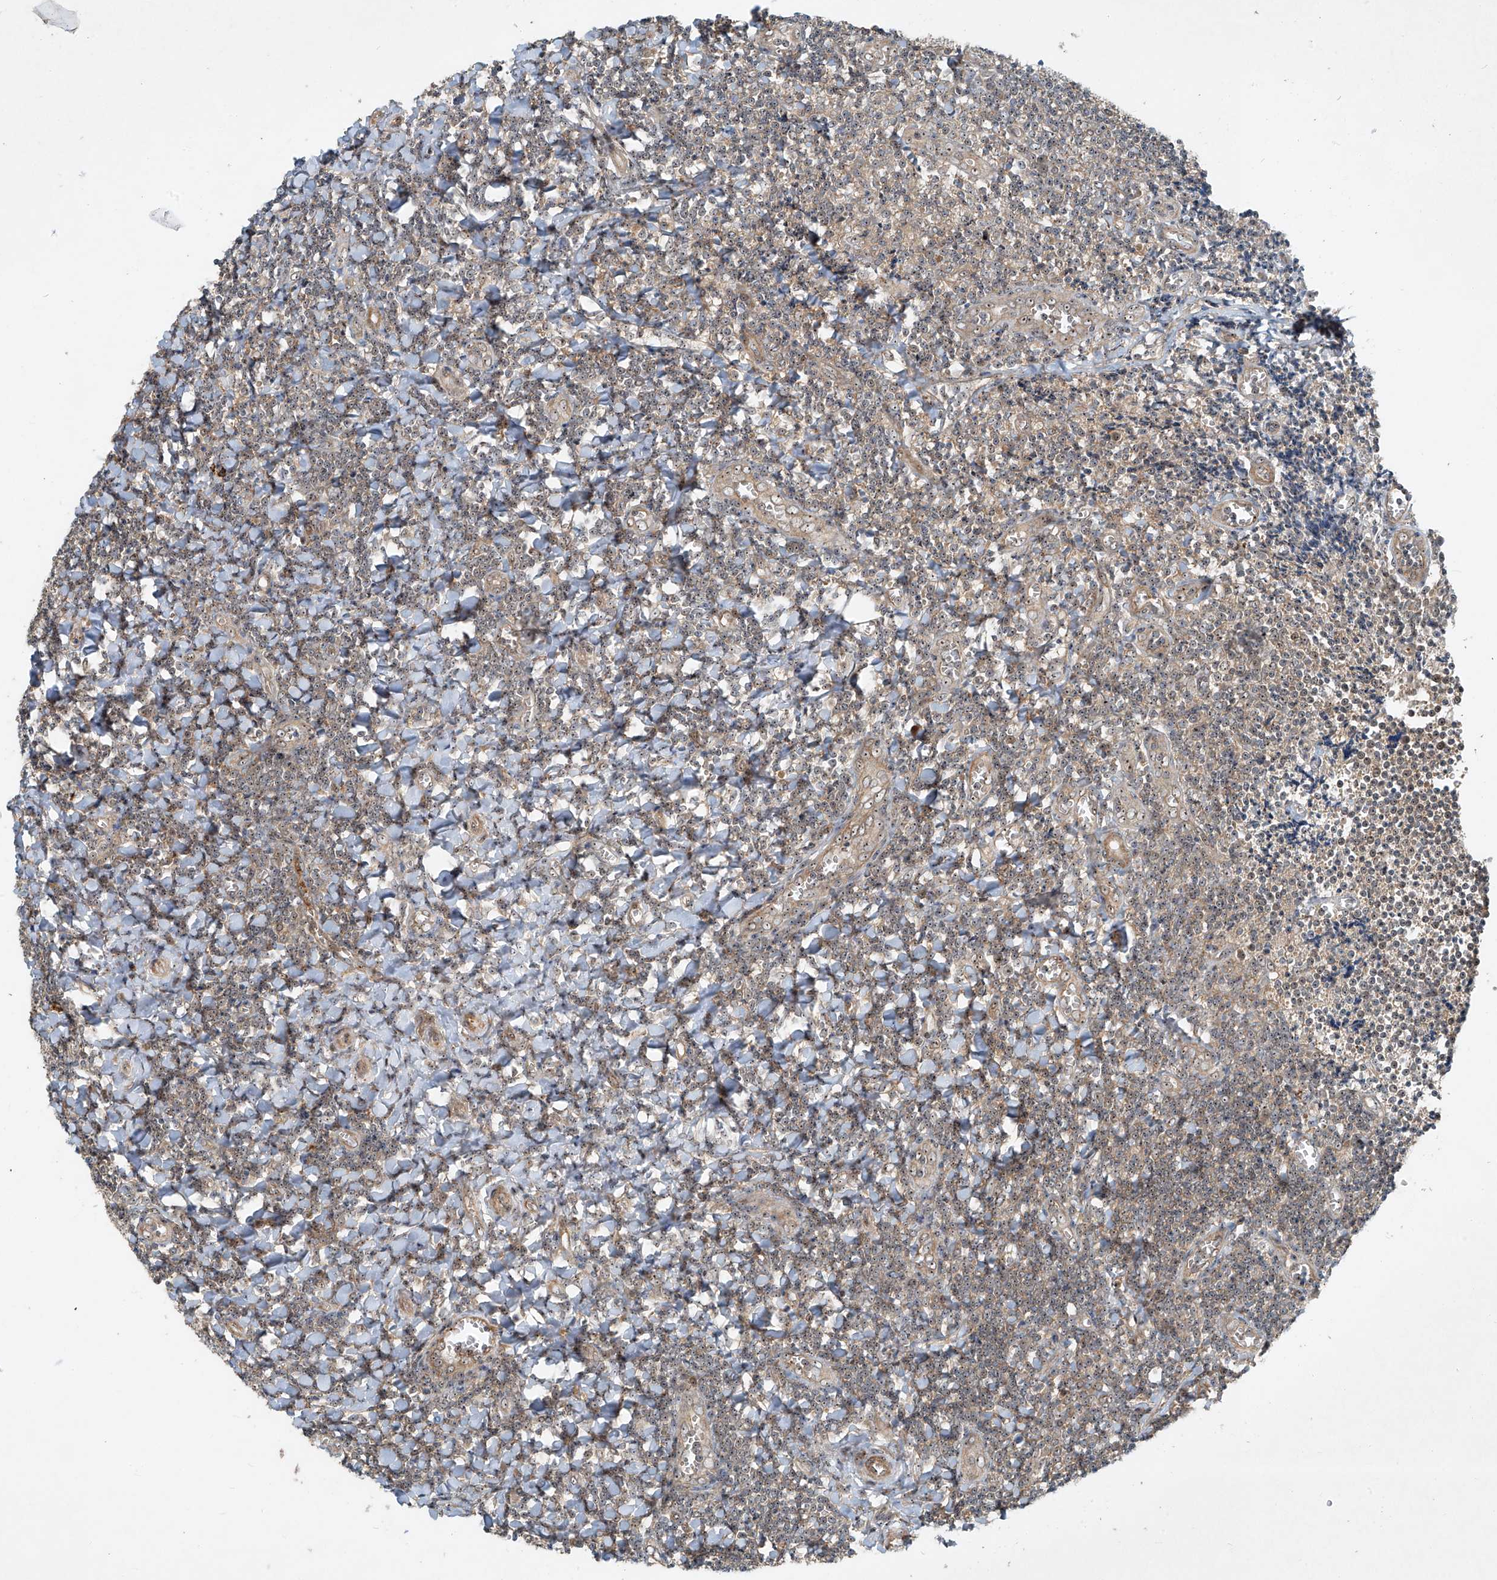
{"staining": {"intensity": "weak", "quantity": "<25%", "location": "nuclear"}, "tissue": "tonsil", "cell_type": "Germinal center cells", "image_type": "normal", "snomed": [{"axis": "morphology", "description": "Normal tissue, NOS"}, {"axis": "topography", "description": "Tonsil"}], "caption": "An immunohistochemistry histopathology image of normal tonsil is shown. There is no staining in germinal center cells of tonsil. (IHC, brightfield microscopy, high magnification).", "gene": "PPCS", "patient": {"sex": "male", "age": 27}}